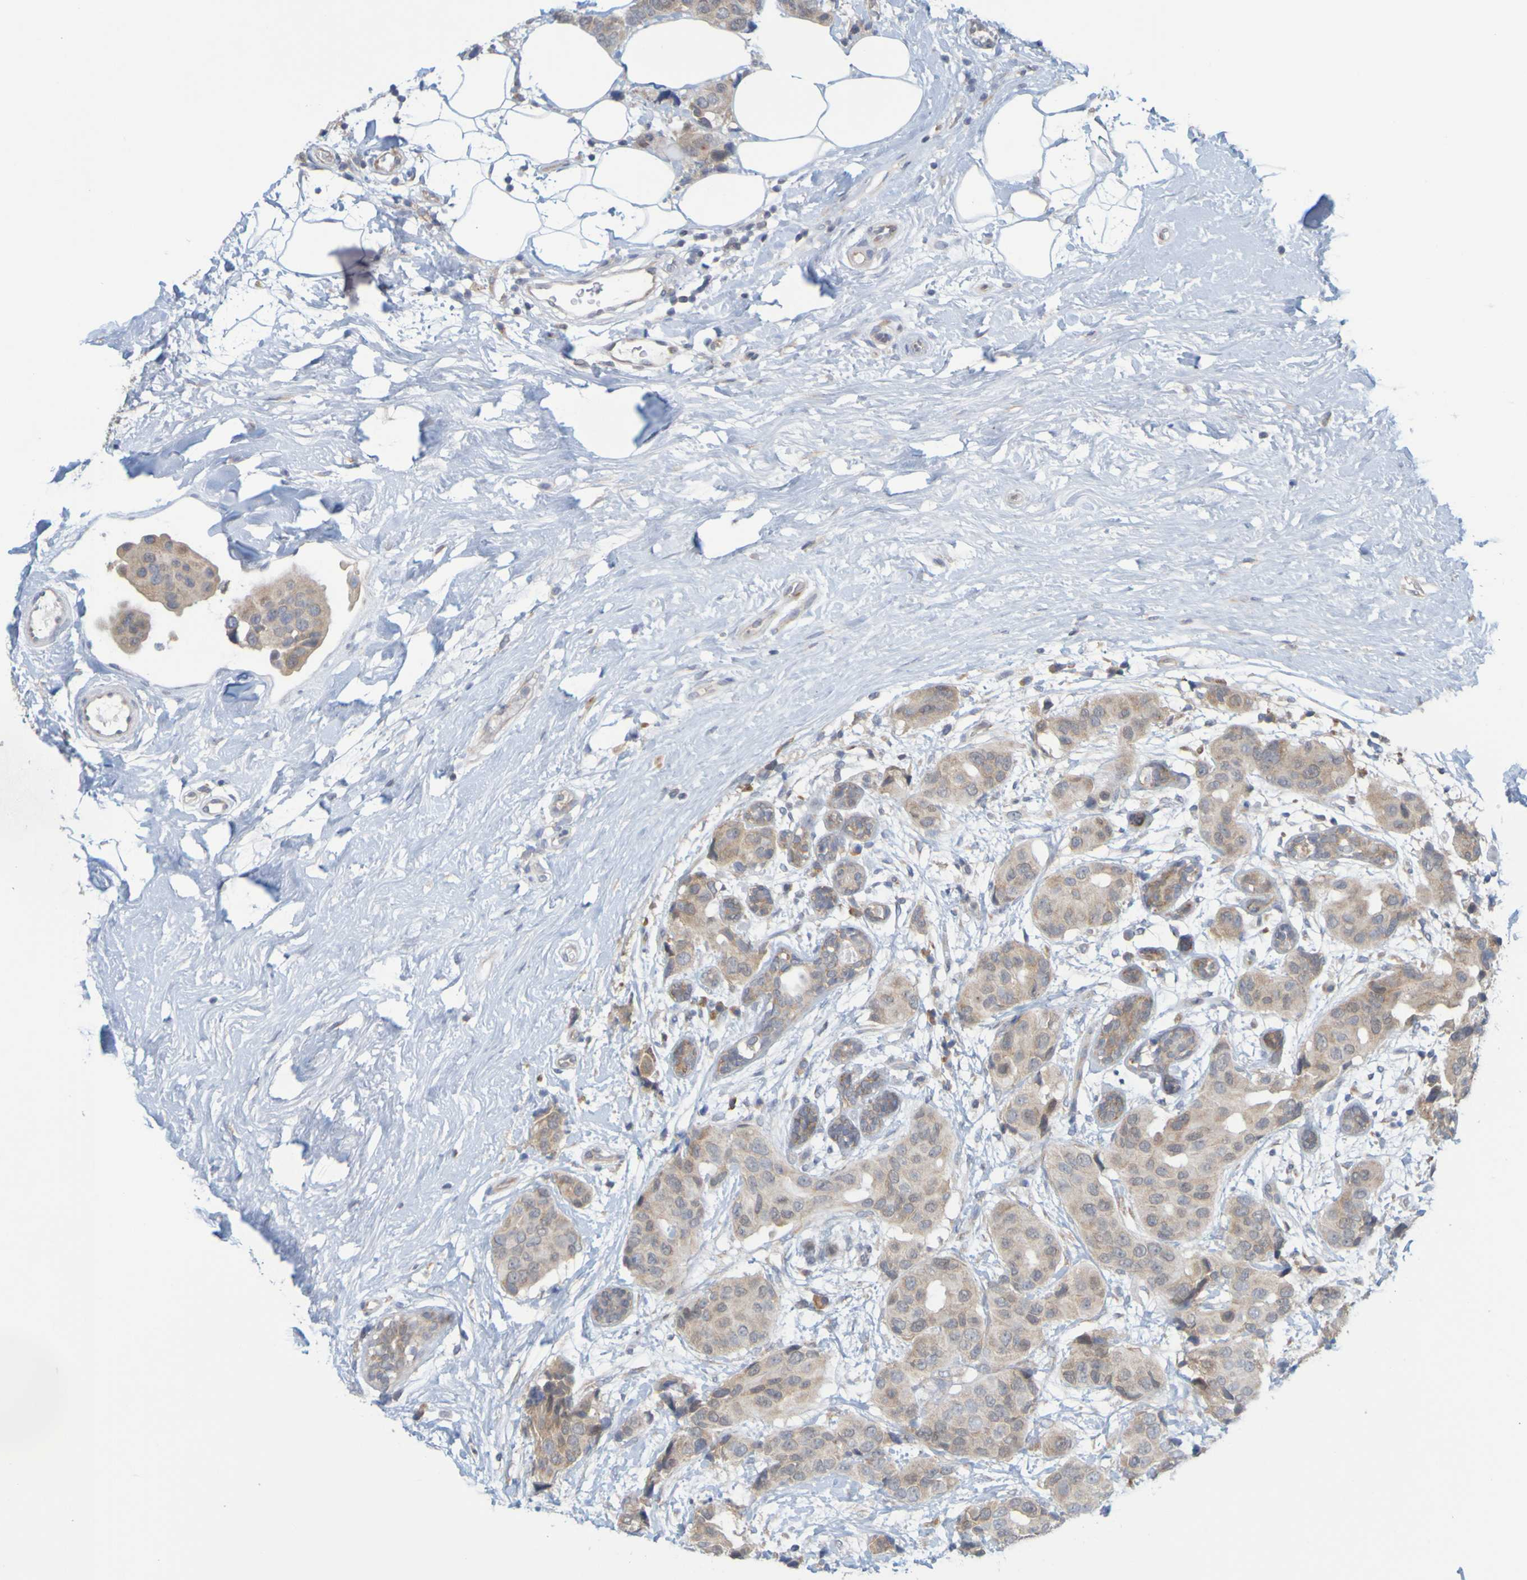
{"staining": {"intensity": "weak", "quantity": ">75%", "location": "cytoplasmic/membranous"}, "tissue": "breast cancer", "cell_type": "Tumor cells", "image_type": "cancer", "snomed": [{"axis": "morphology", "description": "Normal tissue, NOS"}, {"axis": "morphology", "description": "Duct carcinoma"}, {"axis": "topography", "description": "Breast"}], "caption": "The micrograph shows a brown stain indicating the presence of a protein in the cytoplasmic/membranous of tumor cells in breast cancer (intraductal carcinoma).", "gene": "MOGS", "patient": {"sex": "female", "age": 39}}